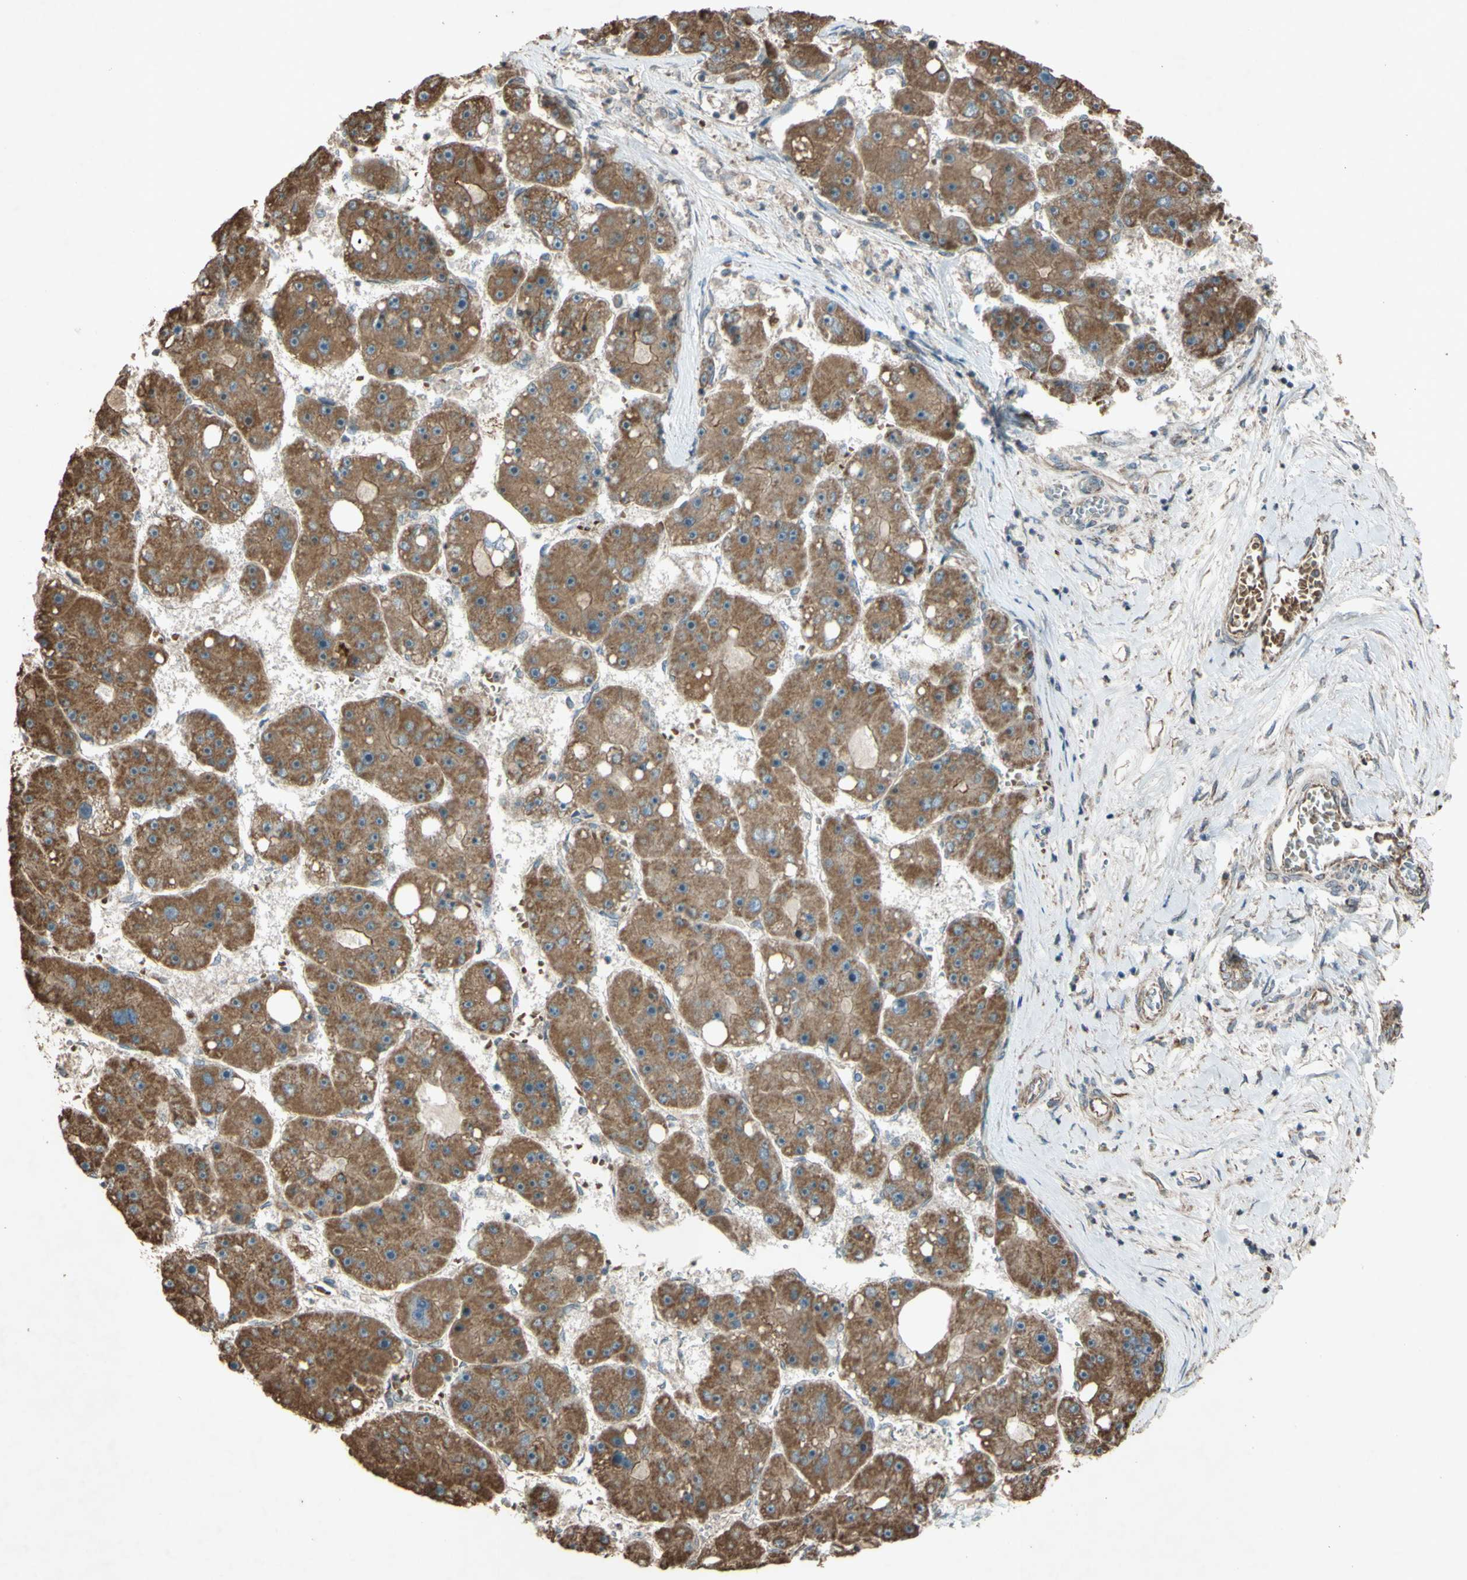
{"staining": {"intensity": "moderate", "quantity": ">75%", "location": "cytoplasmic/membranous"}, "tissue": "liver cancer", "cell_type": "Tumor cells", "image_type": "cancer", "snomed": [{"axis": "morphology", "description": "Carcinoma, Hepatocellular, NOS"}, {"axis": "topography", "description": "Liver"}], "caption": "Immunohistochemistry (DAB) staining of human liver hepatocellular carcinoma demonstrates moderate cytoplasmic/membranous protein positivity in about >75% of tumor cells.", "gene": "ACOT8", "patient": {"sex": "female", "age": 61}}